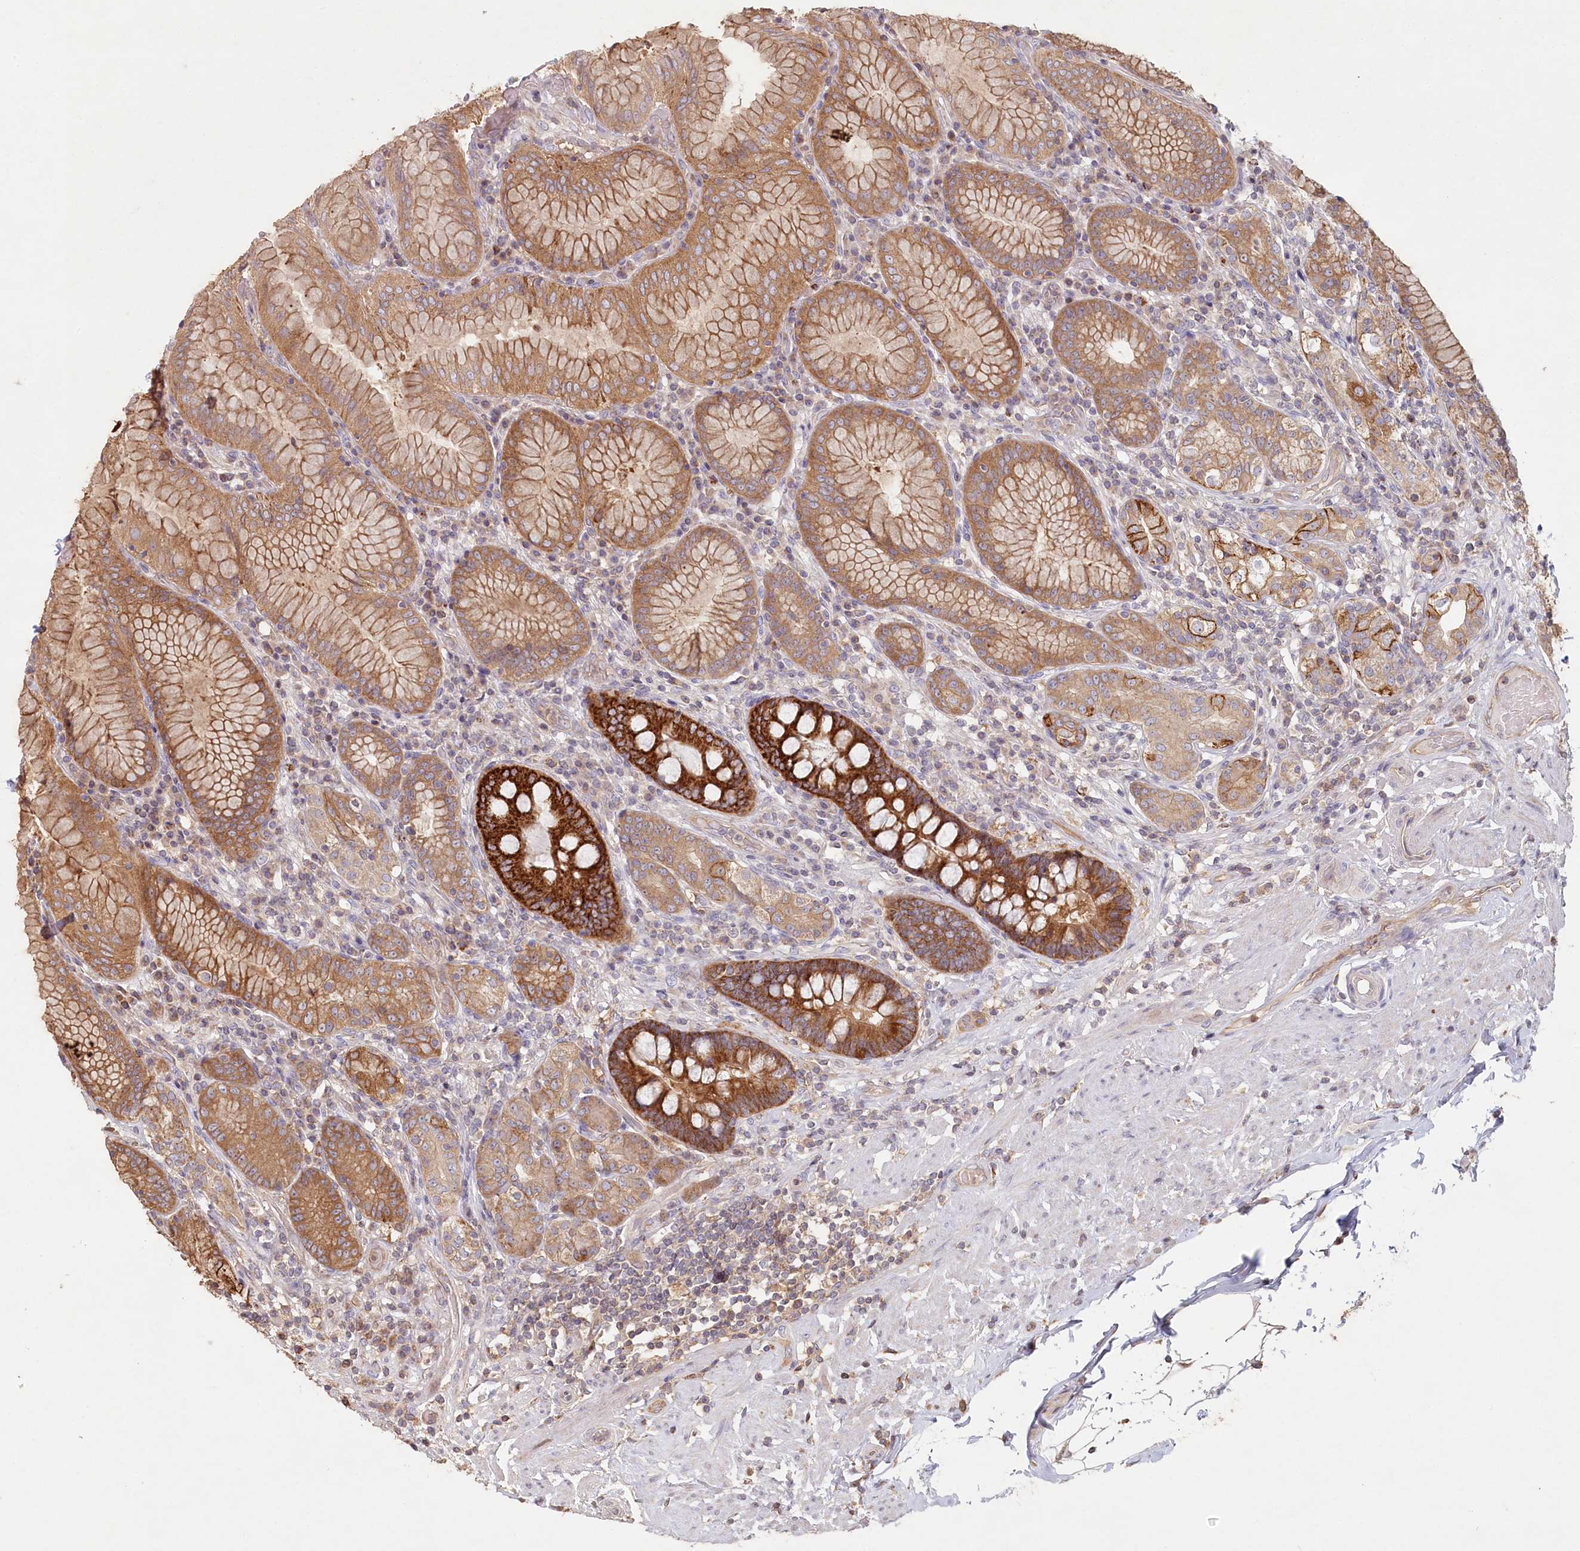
{"staining": {"intensity": "strong", "quantity": "25%-75%", "location": "cytoplasmic/membranous"}, "tissue": "stomach", "cell_type": "Glandular cells", "image_type": "normal", "snomed": [{"axis": "morphology", "description": "Normal tissue, NOS"}, {"axis": "topography", "description": "Stomach, upper"}, {"axis": "topography", "description": "Stomach, lower"}], "caption": "Immunohistochemical staining of benign human stomach demonstrates strong cytoplasmic/membranous protein positivity in about 25%-75% of glandular cells.", "gene": "HAL", "patient": {"sex": "female", "age": 76}}